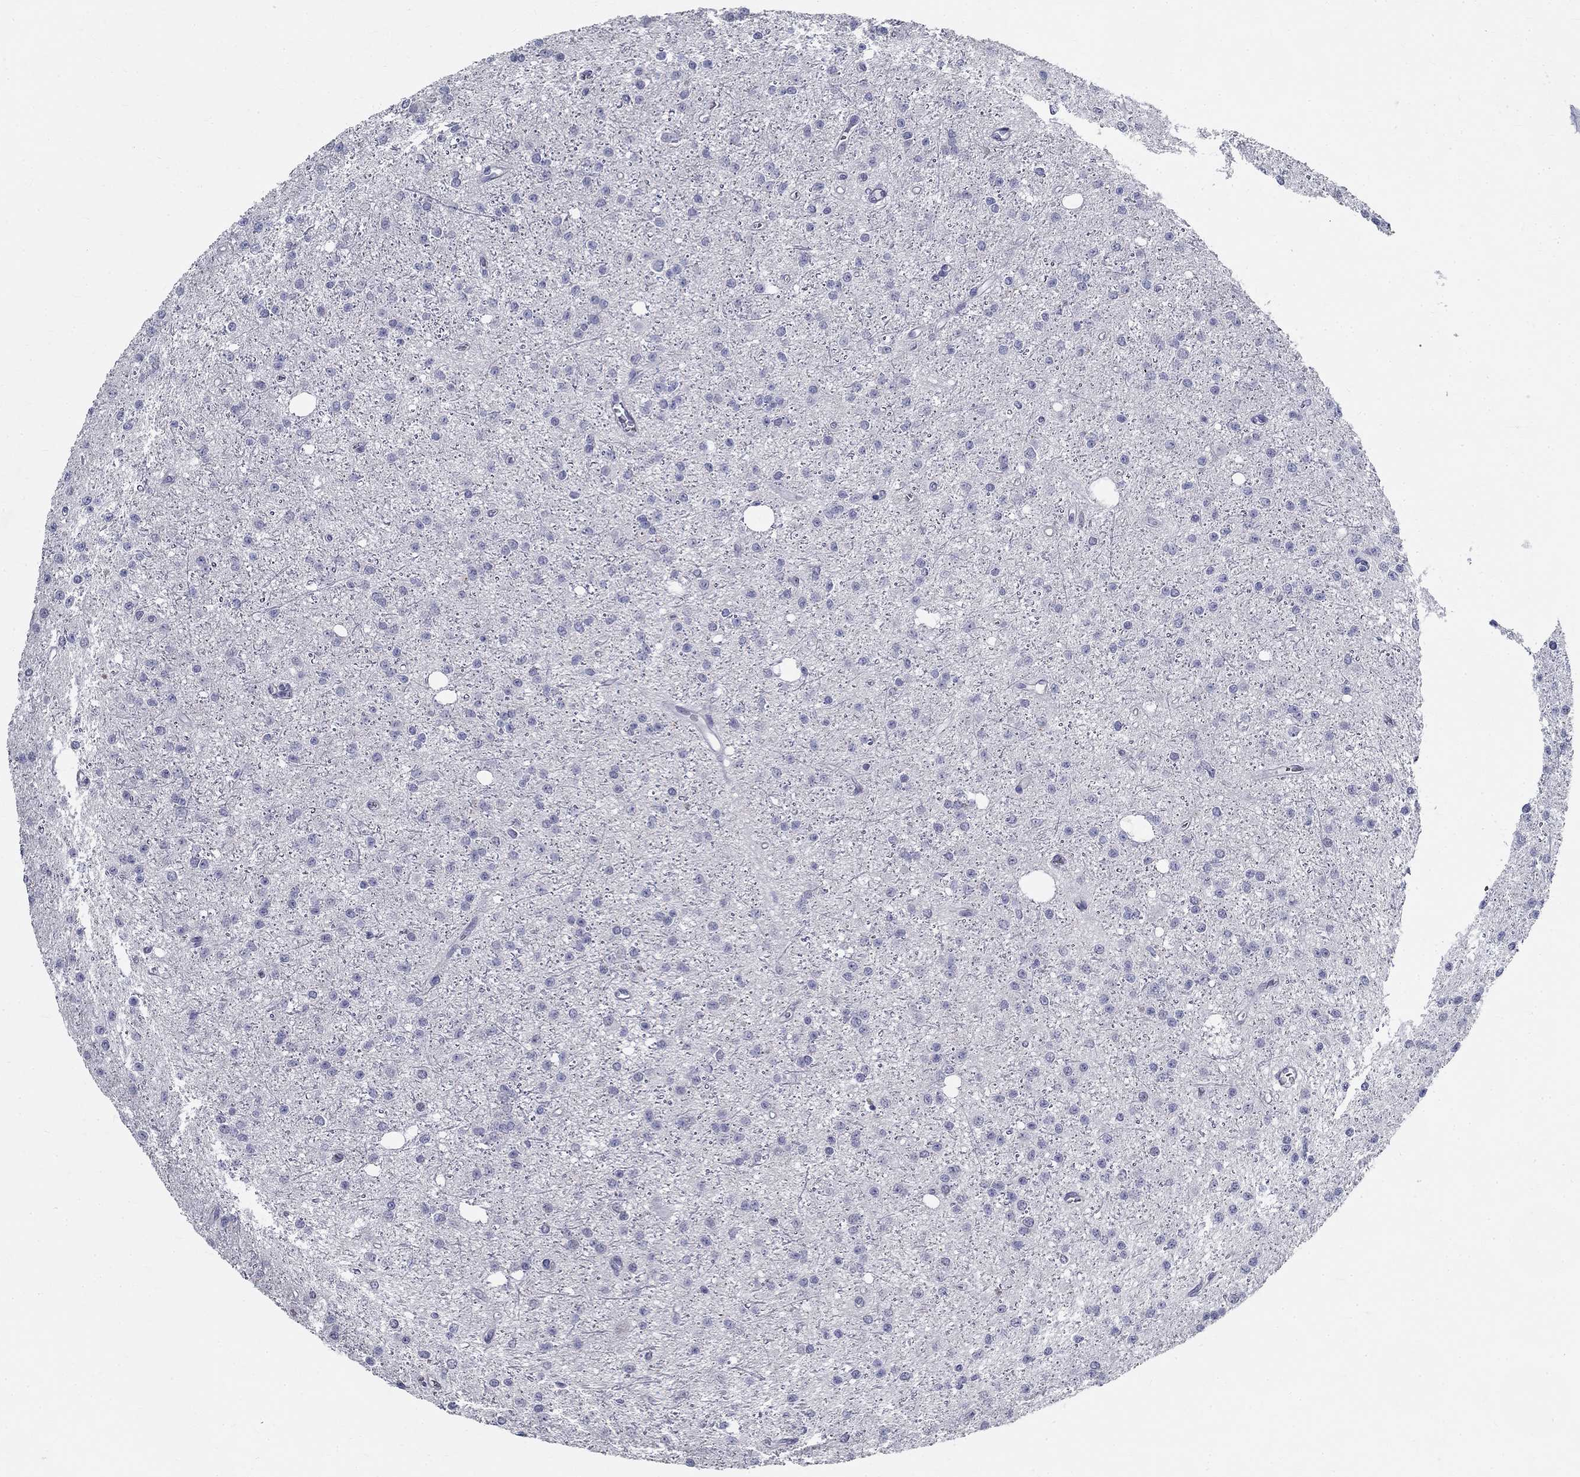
{"staining": {"intensity": "negative", "quantity": "none", "location": "none"}, "tissue": "glioma", "cell_type": "Tumor cells", "image_type": "cancer", "snomed": [{"axis": "morphology", "description": "Glioma, malignant, Low grade"}, {"axis": "topography", "description": "Brain"}], "caption": "DAB immunohistochemical staining of human glioma demonstrates no significant expression in tumor cells.", "gene": "GUCA1A", "patient": {"sex": "male", "age": 27}}